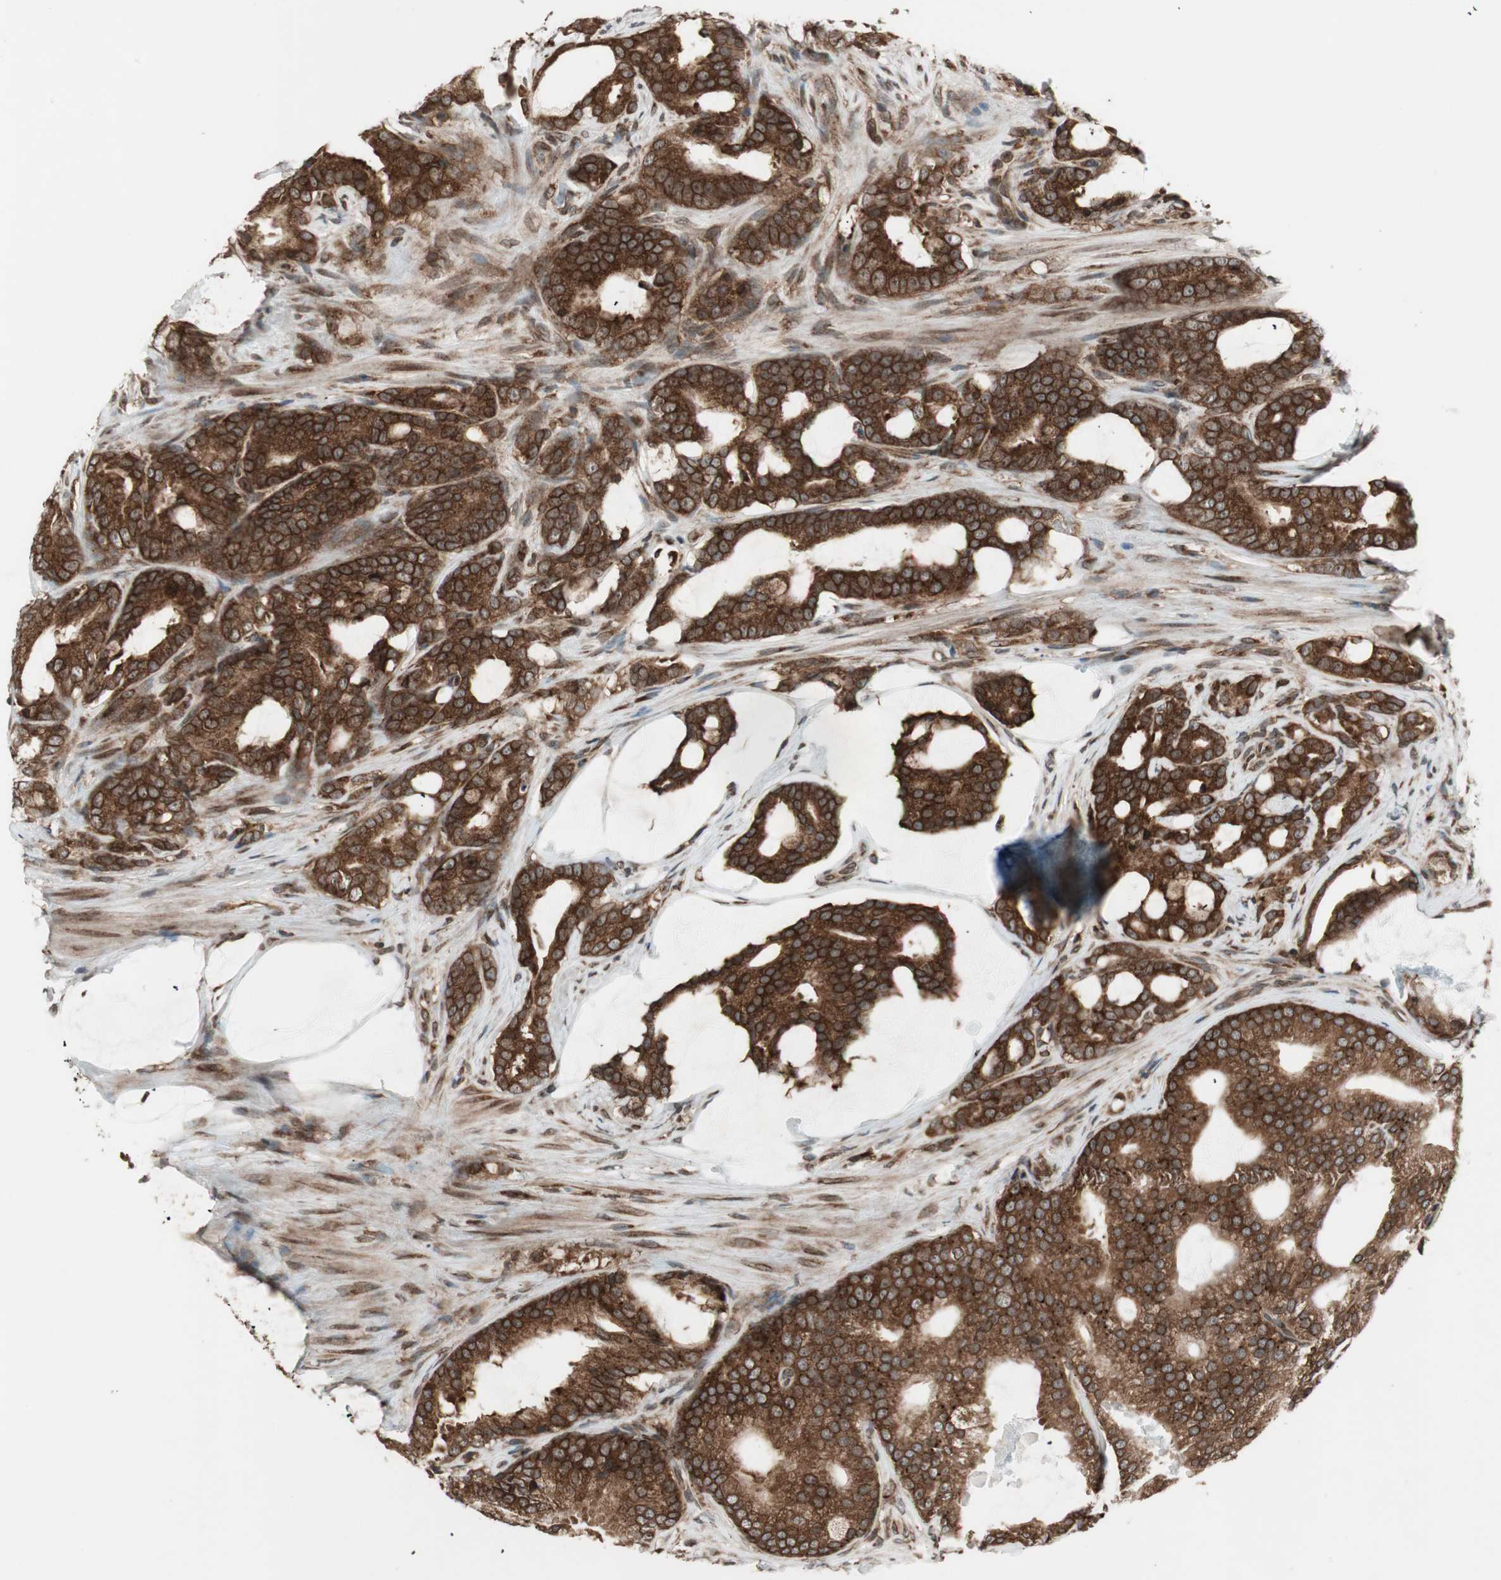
{"staining": {"intensity": "strong", "quantity": ">75%", "location": "cytoplasmic/membranous,nuclear"}, "tissue": "prostate cancer", "cell_type": "Tumor cells", "image_type": "cancer", "snomed": [{"axis": "morphology", "description": "Adenocarcinoma, Low grade"}, {"axis": "topography", "description": "Prostate"}], "caption": "Brown immunohistochemical staining in human prostate cancer displays strong cytoplasmic/membranous and nuclear positivity in about >75% of tumor cells.", "gene": "NUP62", "patient": {"sex": "male", "age": 58}}